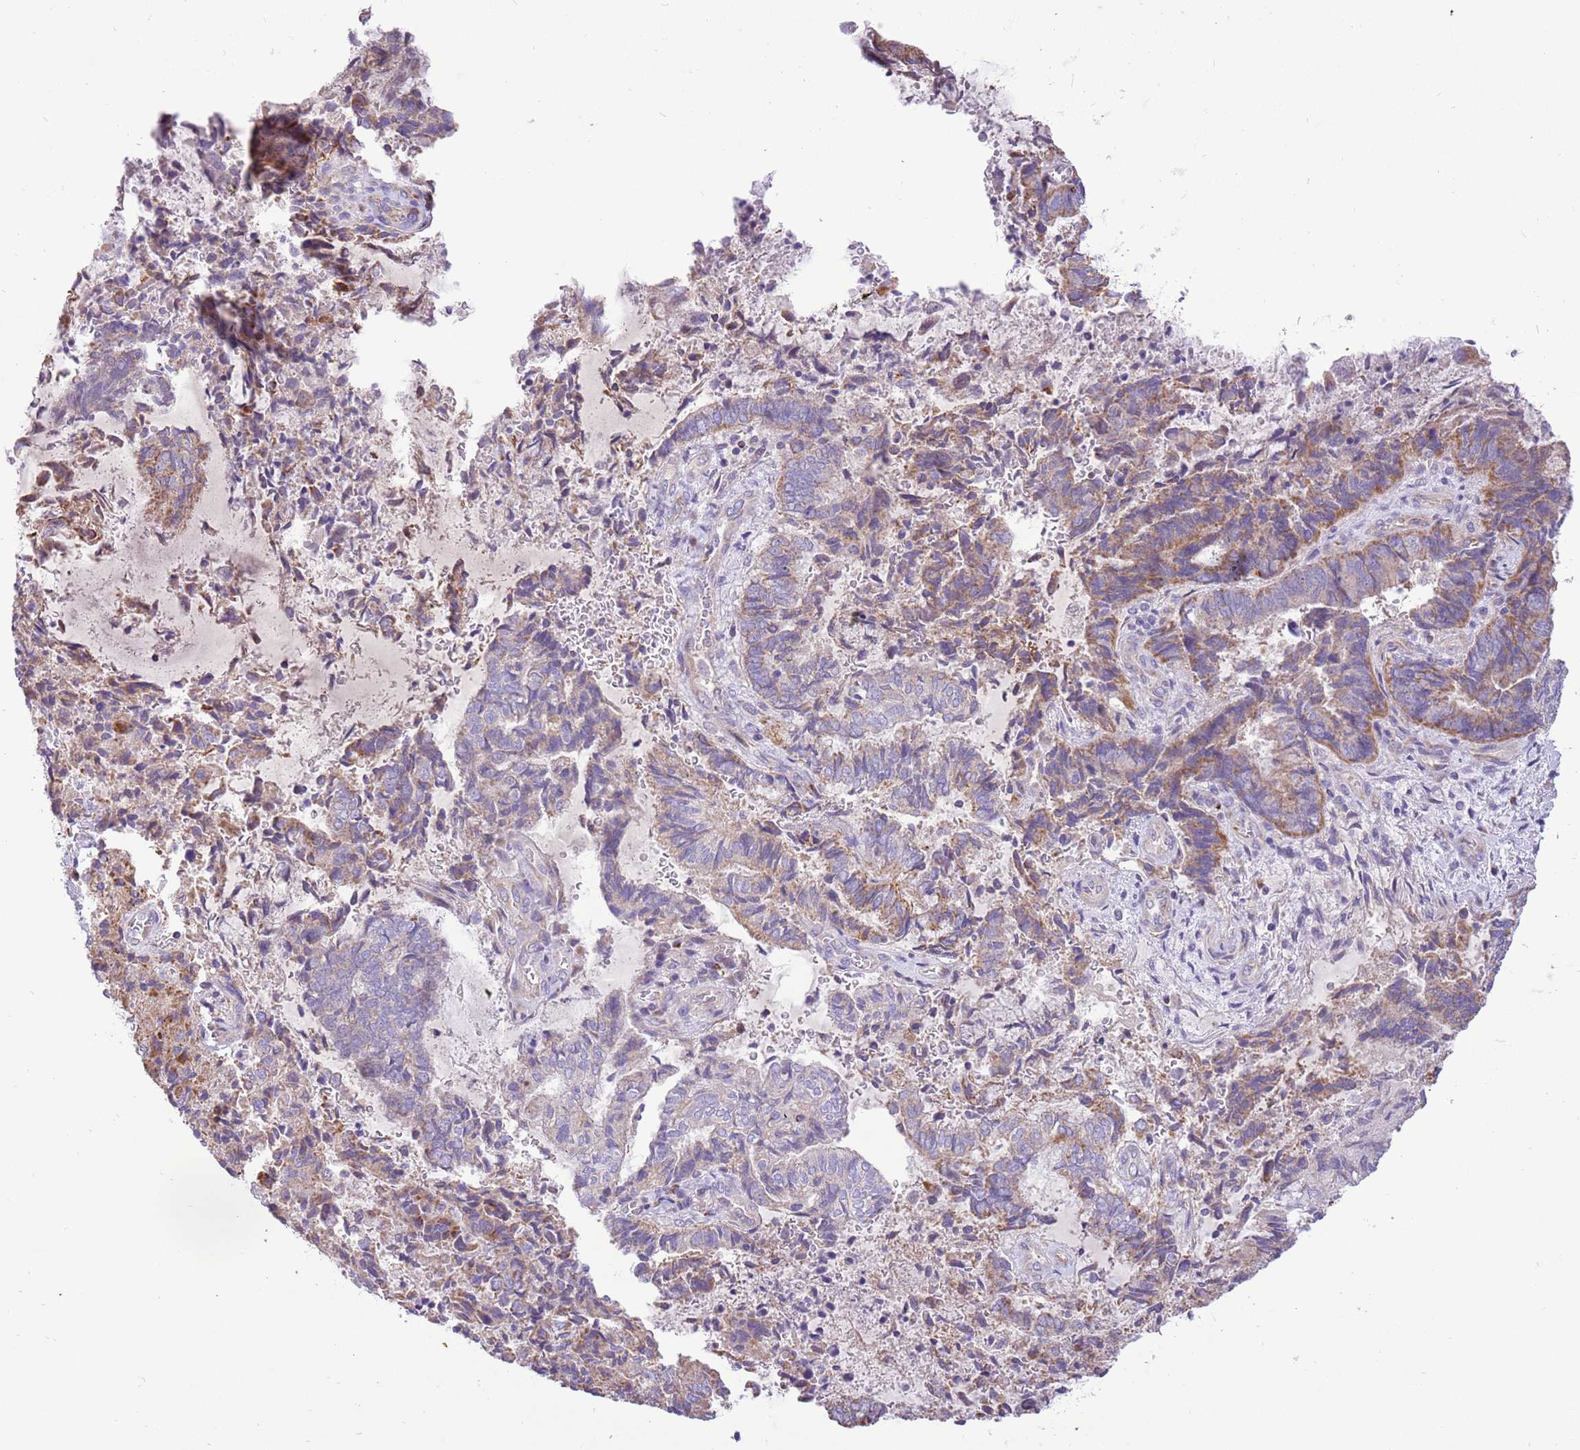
{"staining": {"intensity": "moderate", "quantity": "25%-75%", "location": "cytoplasmic/membranous"}, "tissue": "endometrial cancer", "cell_type": "Tumor cells", "image_type": "cancer", "snomed": [{"axis": "morphology", "description": "Adenocarcinoma, NOS"}, {"axis": "topography", "description": "Endometrium"}], "caption": "This is an image of immunohistochemistry (IHC) staining of endometrial adenocarcinoma, which shows moderate expression in the cytoplasmic/membranous of tumor cells.", "gene": "COX17", "patient": {"sex": "female", "age": 80}}